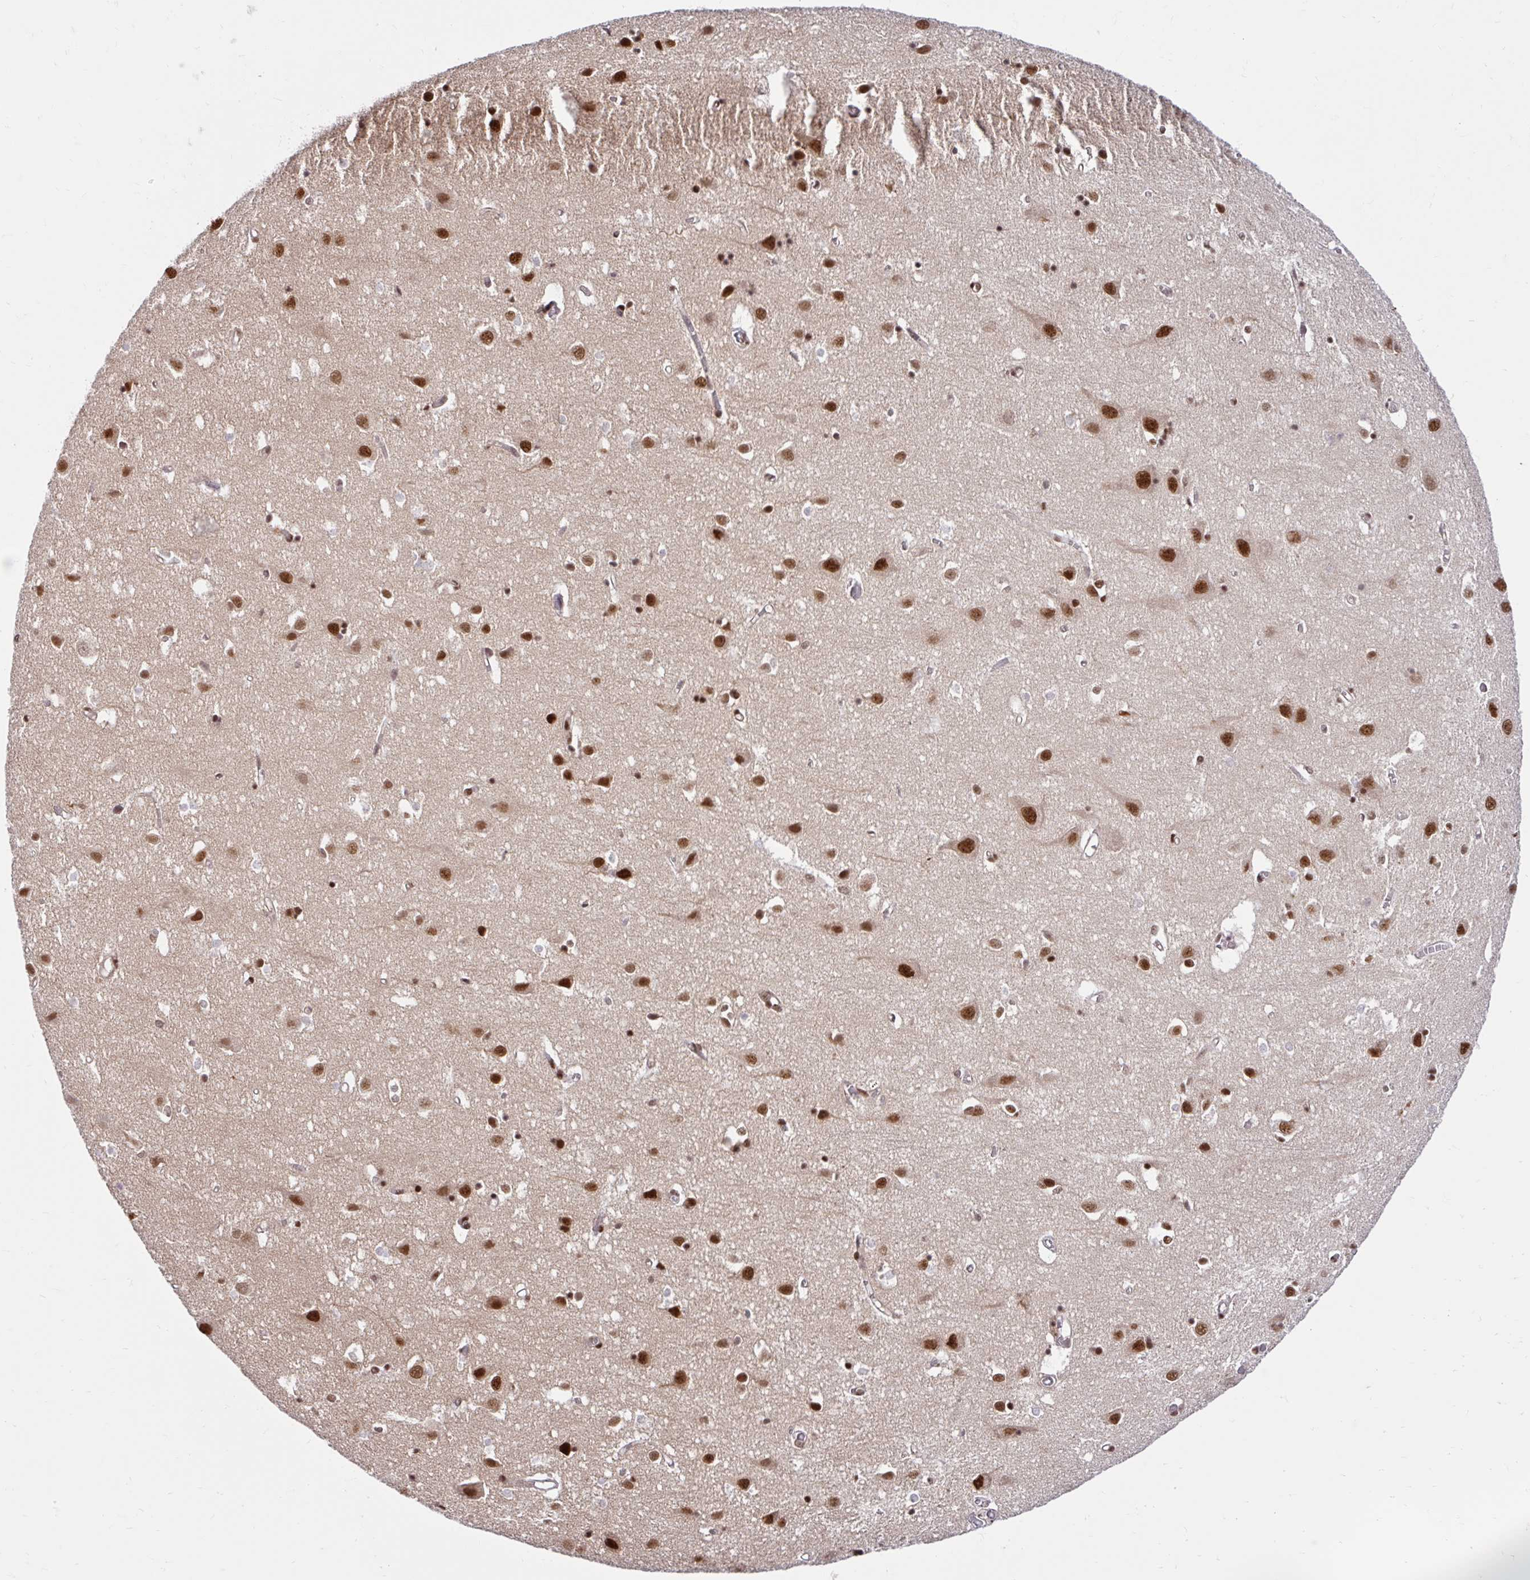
{"staining": {"intensity": "moderate", "quantity": "25%-75%", "location": "nuclear"}, "tissue": "cerebral cortex", "cell_type": "Endothelial cells", "image_type": "normal", "snomed": [{"axis": "morphology", "description": "Normal tissue, NOS"}, {"axis": "topography", "description": "Cerebral cortex"}], "caption": "Benign cerebral cortex displays moderate nuclear expression in approximately 25%-75% of endothelial cells, visualized by immunohistochemistry.", "gene": "ABCA9", "patient": {"sex": "male", "age": 70}}